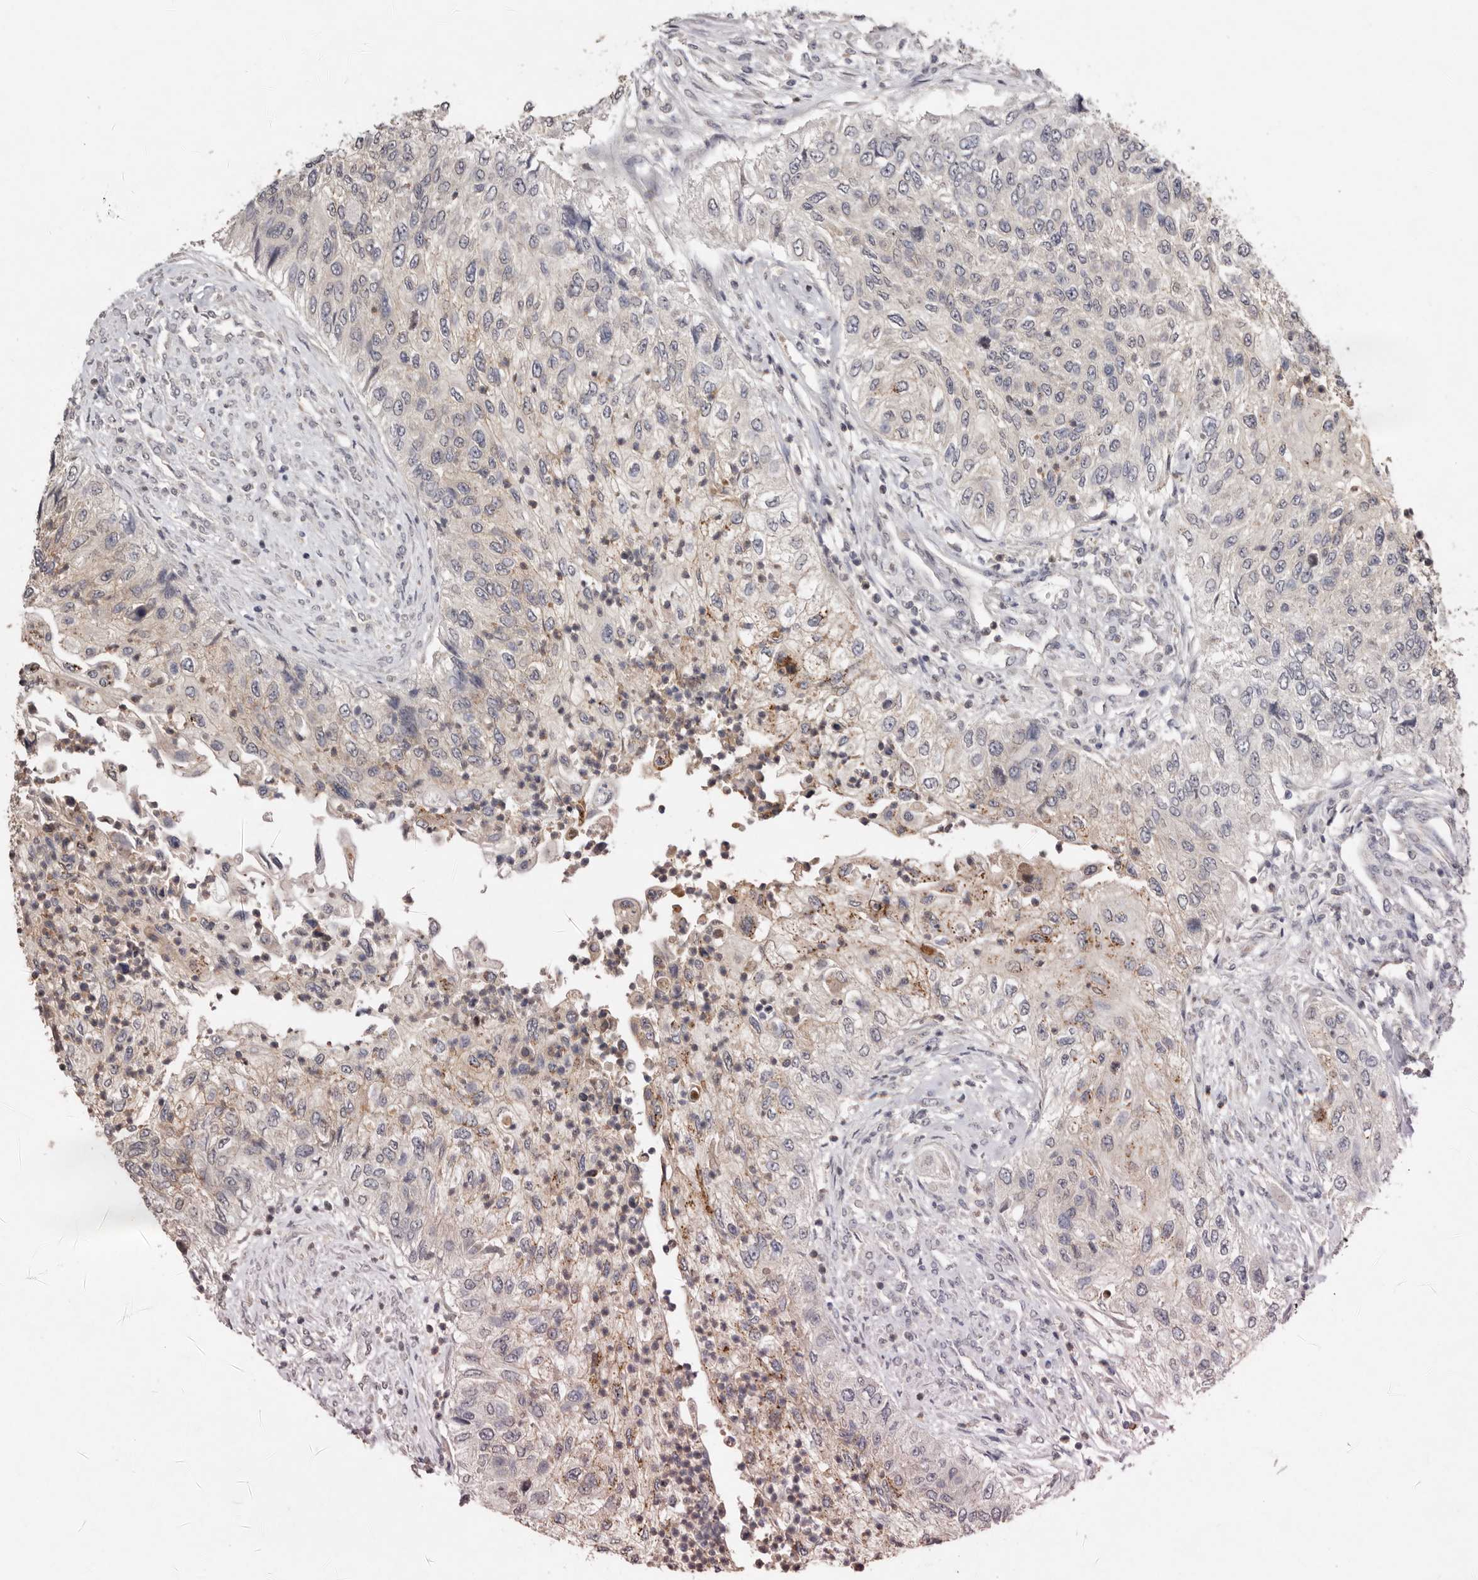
{"staining": {"intensity": "weak", "quantity": "<25%", "location": "cytoplasmic/membranous"}, "tissue": "urothelial cancer", "cell_type": "Tumor cells", "image_type": "cancer", "snomed": [{"axis": "morphology", "description": "Urothelial carcinoma, High grade"}, {"axis": "topography", "description": "Urinary bladder"}], "caption": "High-grade urothelial carcinoma stained for a protein using IHC reveals no expression tumor cells.", "gene": "SULT1E1", "patient": {"sex": "female", "age": 60}}